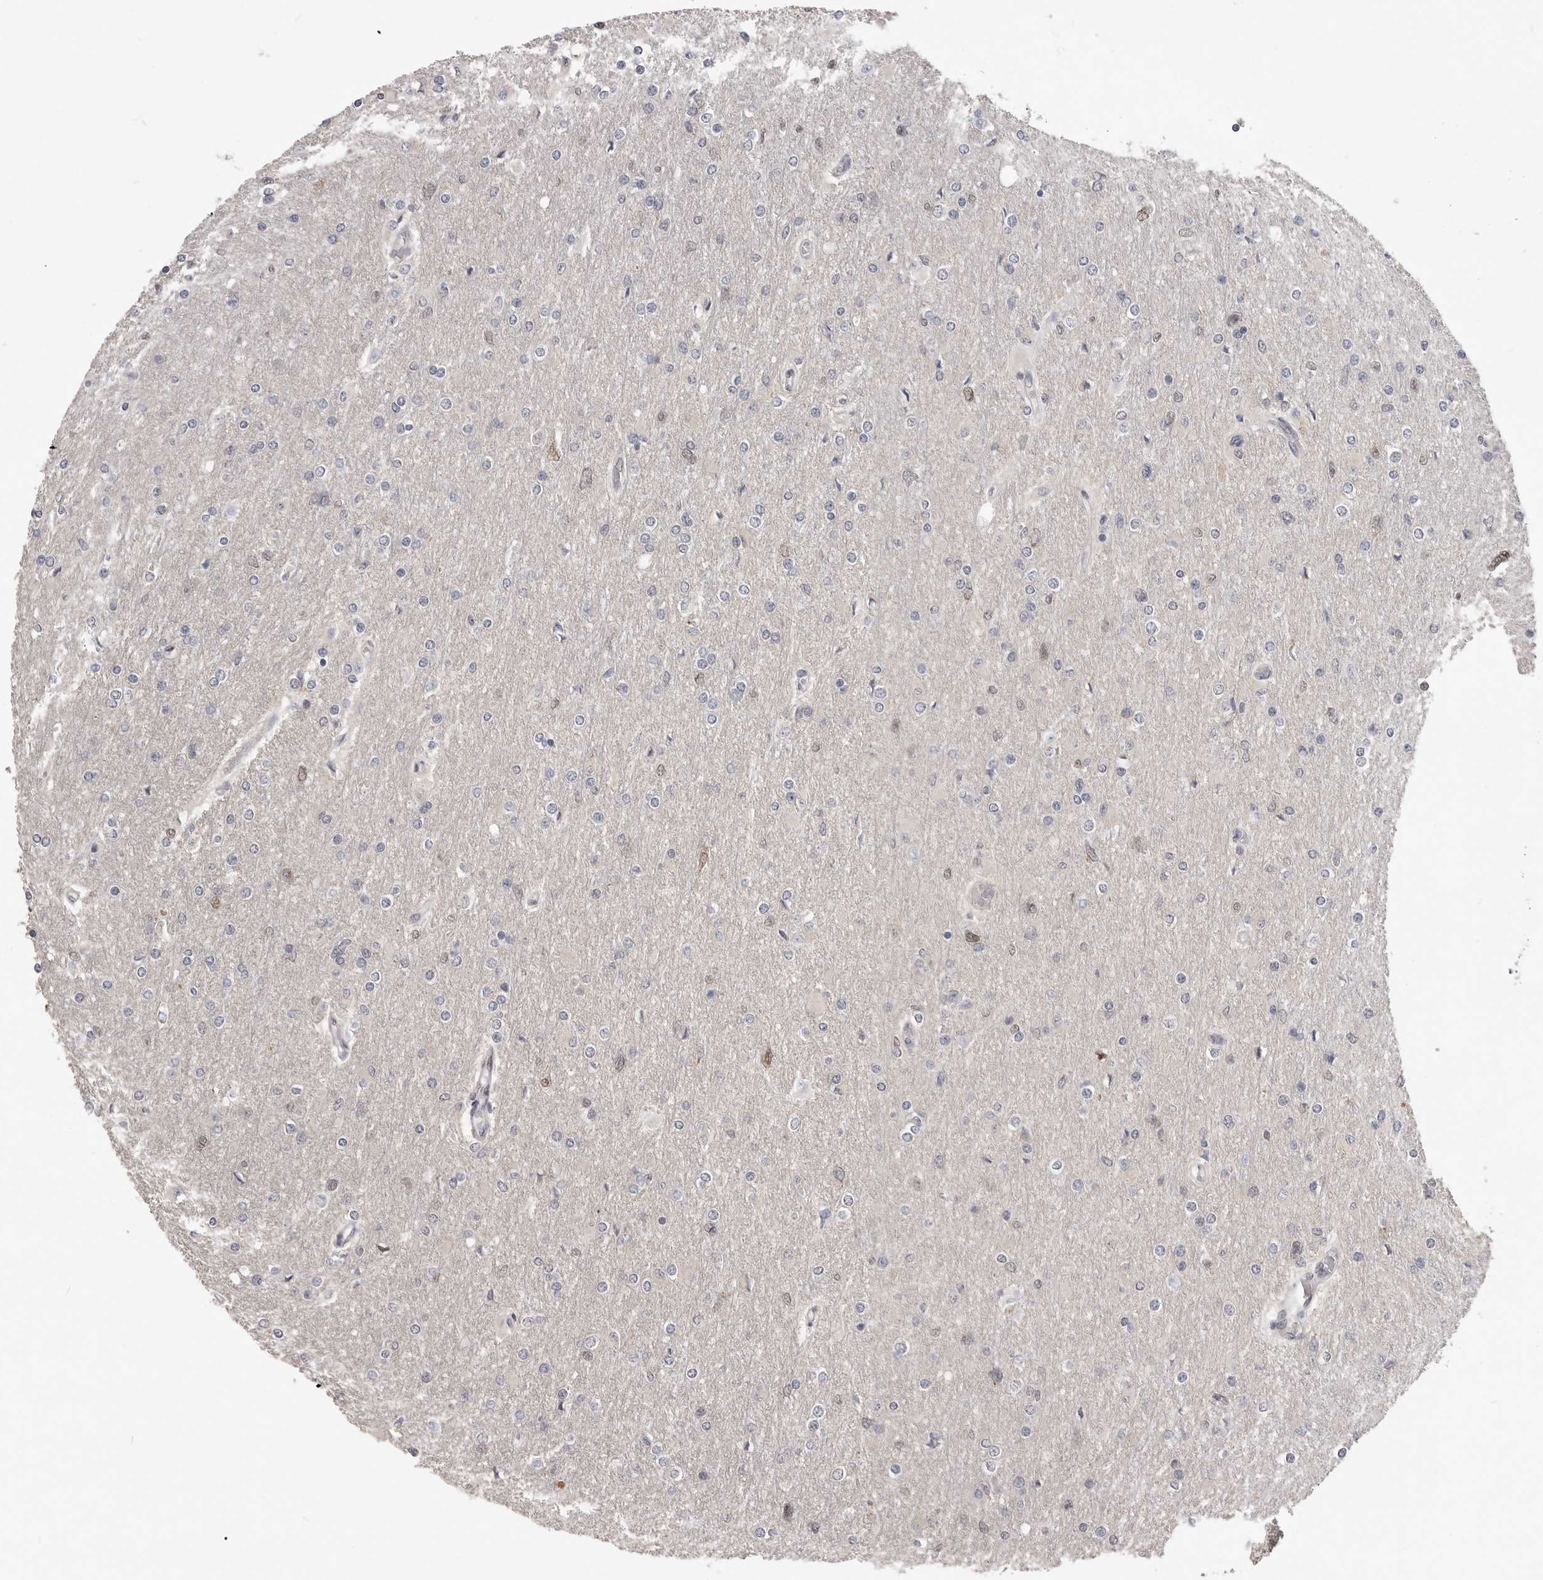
{"staining": {"intensity": "negative", "quantity": "none", "location": "none"}, "tissue": "glioma", "cell_type": "Tumor cells", "image_type": "cancer", "snomed": [{"axis": "morphology", "description": "Glioma, malignant, High grade"}, {"axis": "topography", "description": "Cerebral cortex"}], "caption": "A high-resolution micrograph shows immunohistochemistry staining of malignant glioma (high-grade), which displays no significant expression in tumor cells.", "gene": "SMARCC1", "patient": {"sex": "female", "age": 36}}